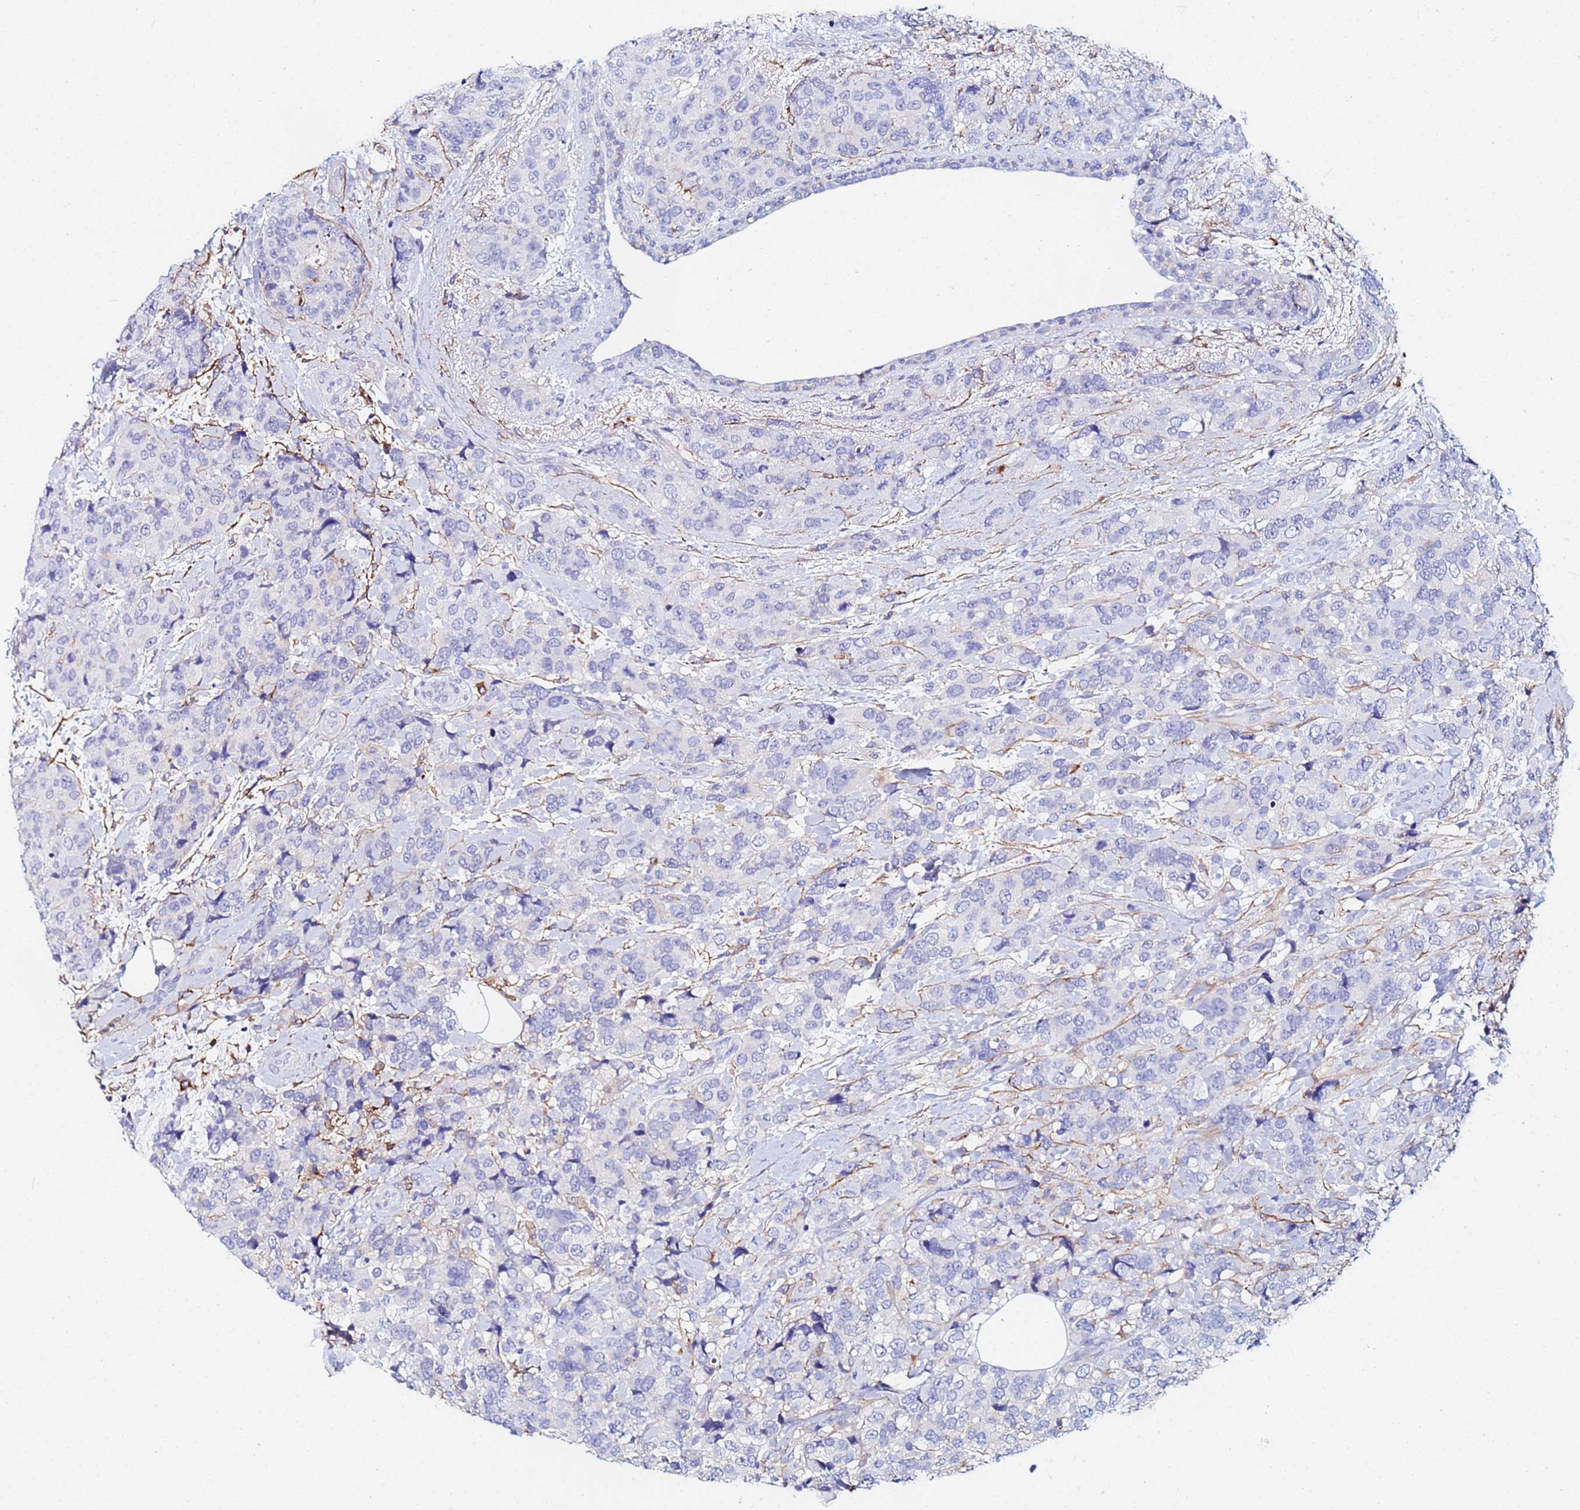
{"staining": {"intensity": "negative", "quantity": "none", "location": "none"}, "tissue": "breast cancer", "cell_type": "Tumor cells", "image_type": "cancer", "snomed": [{"axis": "morphology", "description": "Lobular carcinoma"}, {"axis": "topography", "description": "Breast"}], "caption": "This is a micrograph of immunohistochemistry staining of breast cancer, which shows no staining in tumor cells.", "gene": "BASP1", "patient": {"sex": "female", "age": 59}}